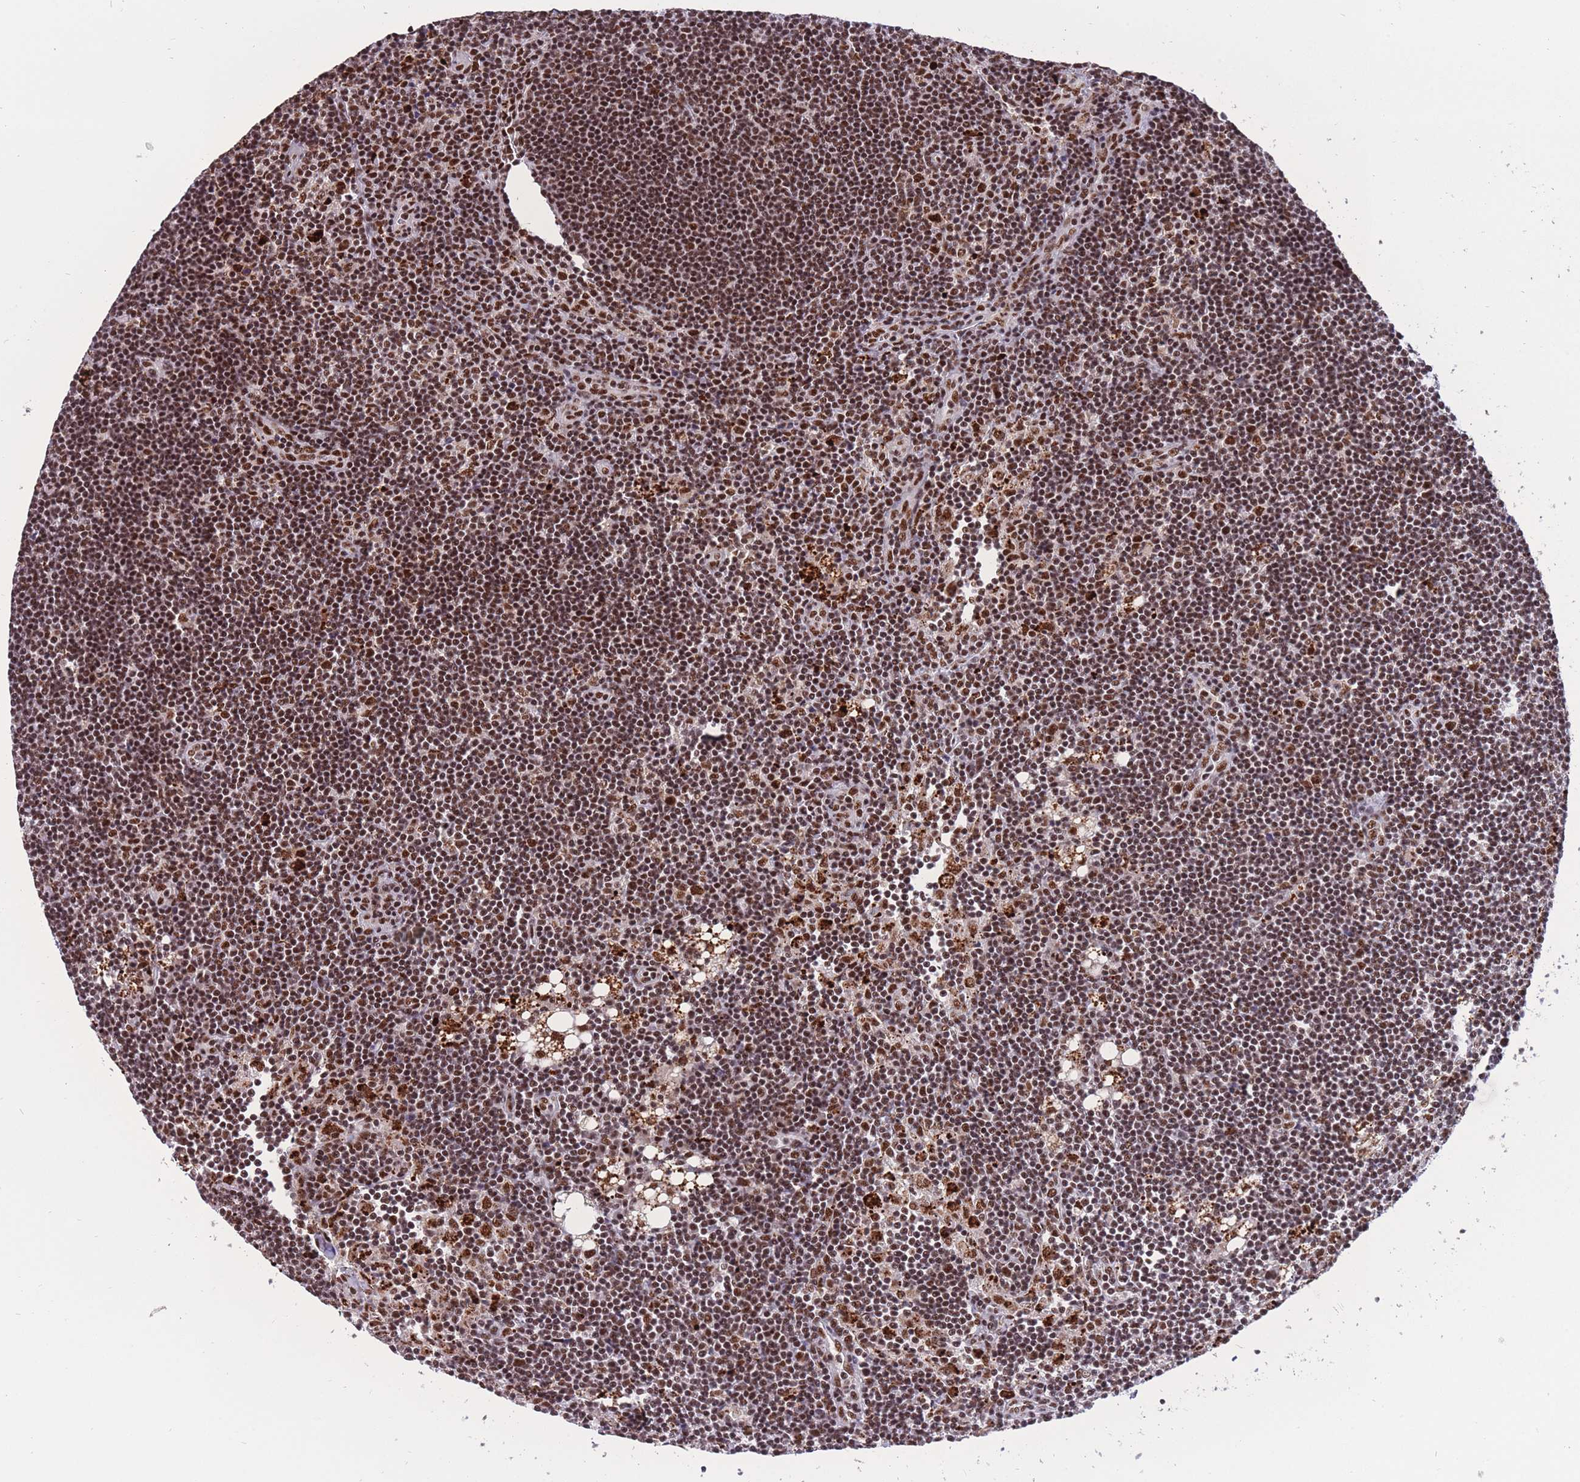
{"staining": {"intensity": "strong", "quantity": ">75%", "location": "nuclear"}, "tissue": "lymph node", "cell_type": "Germinal center cells", "image_type": "normal", "snomed": [{"axis": "morphology", "description": "Normal tissue, NOS"}, {"axis": "topography", "description": "Lymph node"}], "caption": "An immunohistochemistry (IHC) photomicrograph of normal tissue is shown. Protein staining in brown highlights strong nuclear positivity in lymph node within germinal center cells. The staining was performed using DAB (3,3'-diaminobenzidine) to visualize the protein expression in brown, while the nuclei were stained in blue with hematoxylin (Magnification: 20x).", "gene": "PRPF19", "patient": {"sex": "male", "age": 24}}